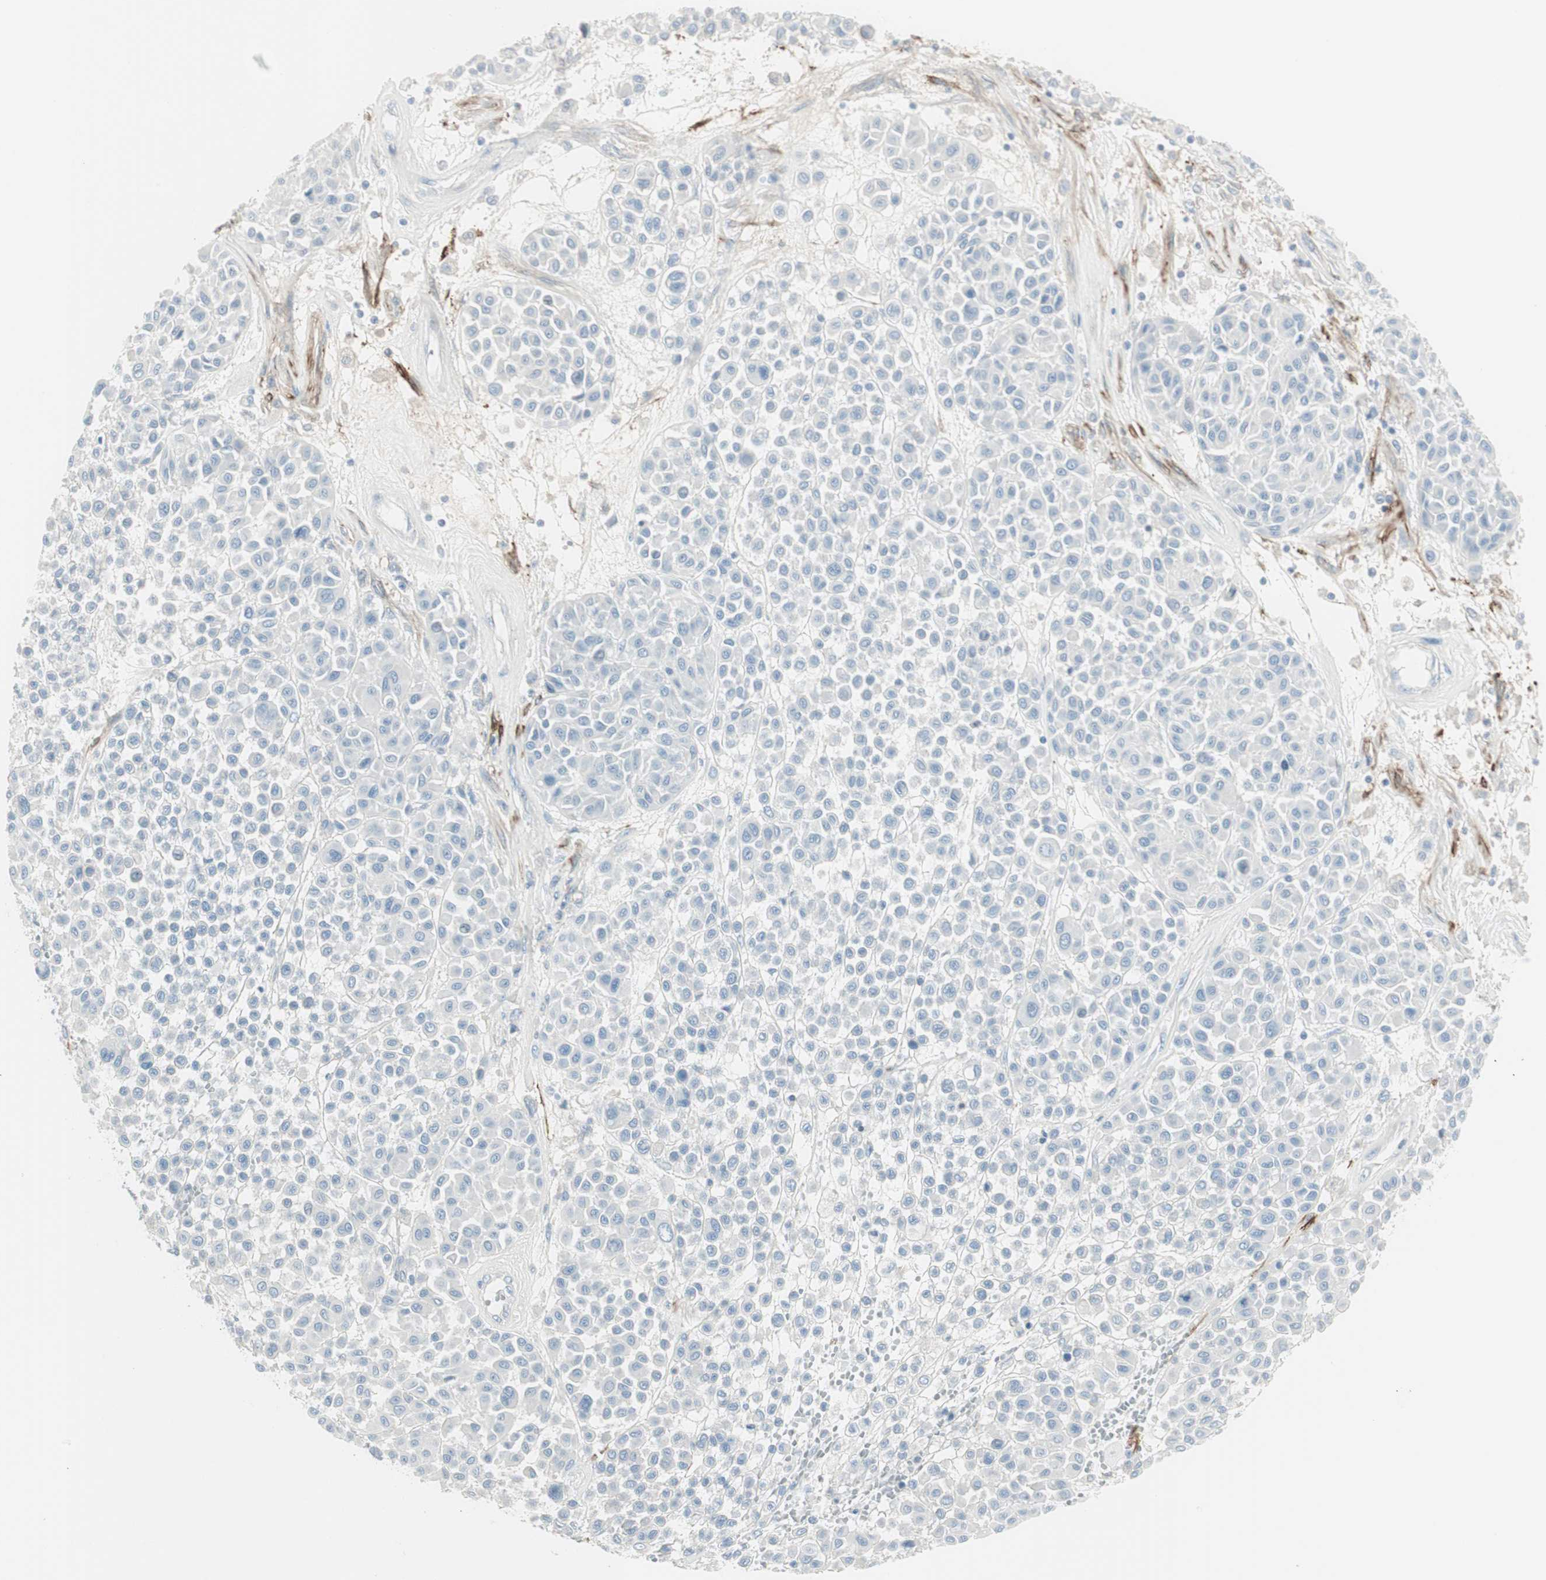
{"staining": {"intensity": "negative", "quantity": "none", "location": "none"}, "tissue": "melanoma", "cell_type": "Tumor cells", "image_type": "cancer", "snomed": [{"axis": "morphology", "description": "Malignant melanoma, Metastatic site"}, {"axis": "topography", "description": "Soft tissue"}], "caption": "An image of human malignant melanoma (metastatic site) is negative for staining in tumor cells.", "gene": "CACNA2D1", "patient": {"sex": "male", "age": 41}}